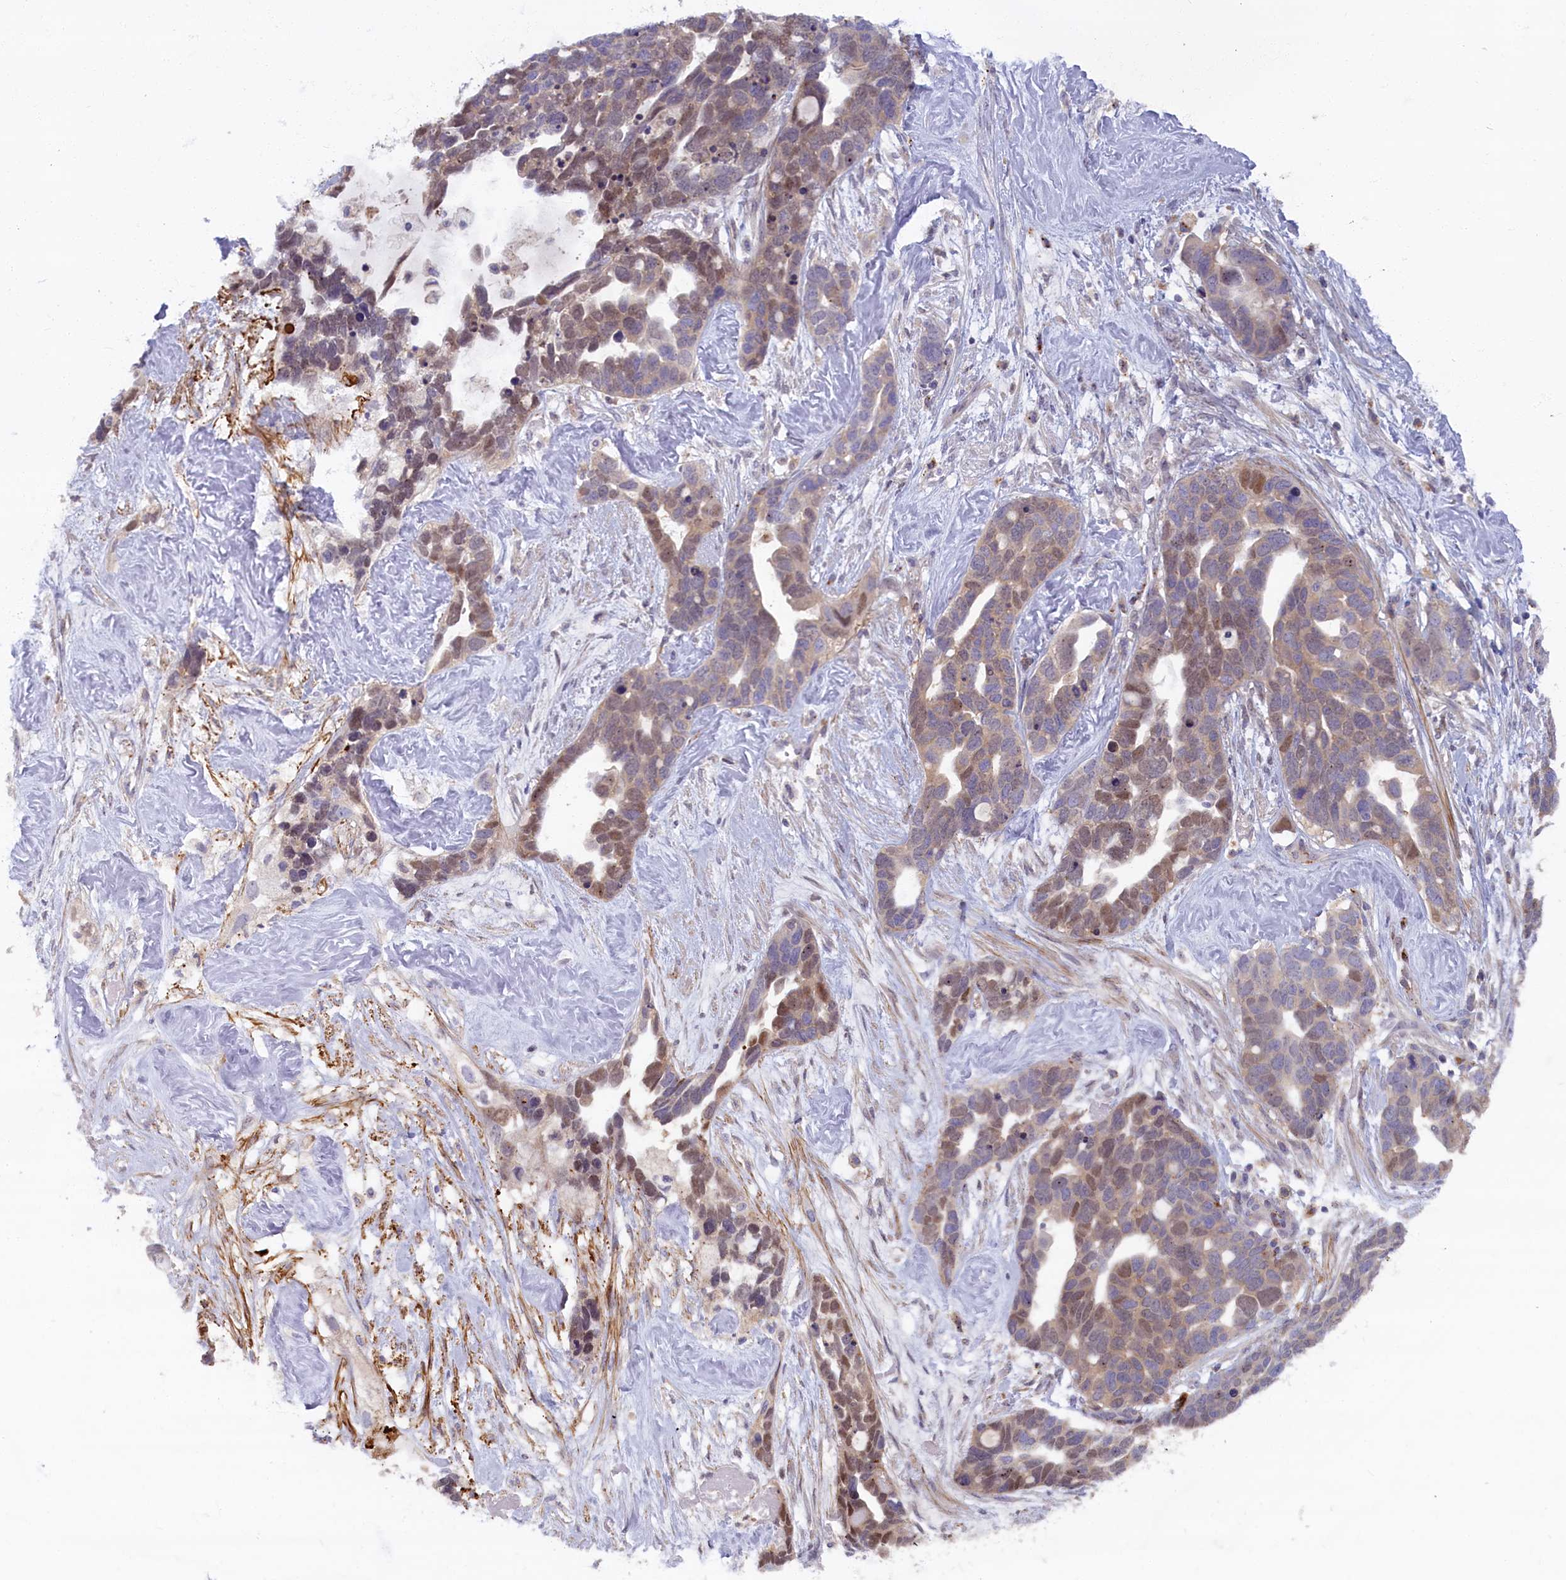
{"staining": {"intensity": "moderate", "quantity": "25%-75%", "location": "nuclear"}, "tissue": "ovarian cancer", "cell_type": "Tumor cells", "image_type": "cancer", "snomed": [{"axis": "morphology", "description": "Cystadenocarcinoma, serous, NOS"}, {"axis": "topography", "description": "Ovary"}], "caption": "Serous cystadenocarcinoma (ovarian) stained with a protein marker demonstrates moderate staining in tumor cells.", "gene": "FCSK", "patient": {"sex": "female", "age": 54}}